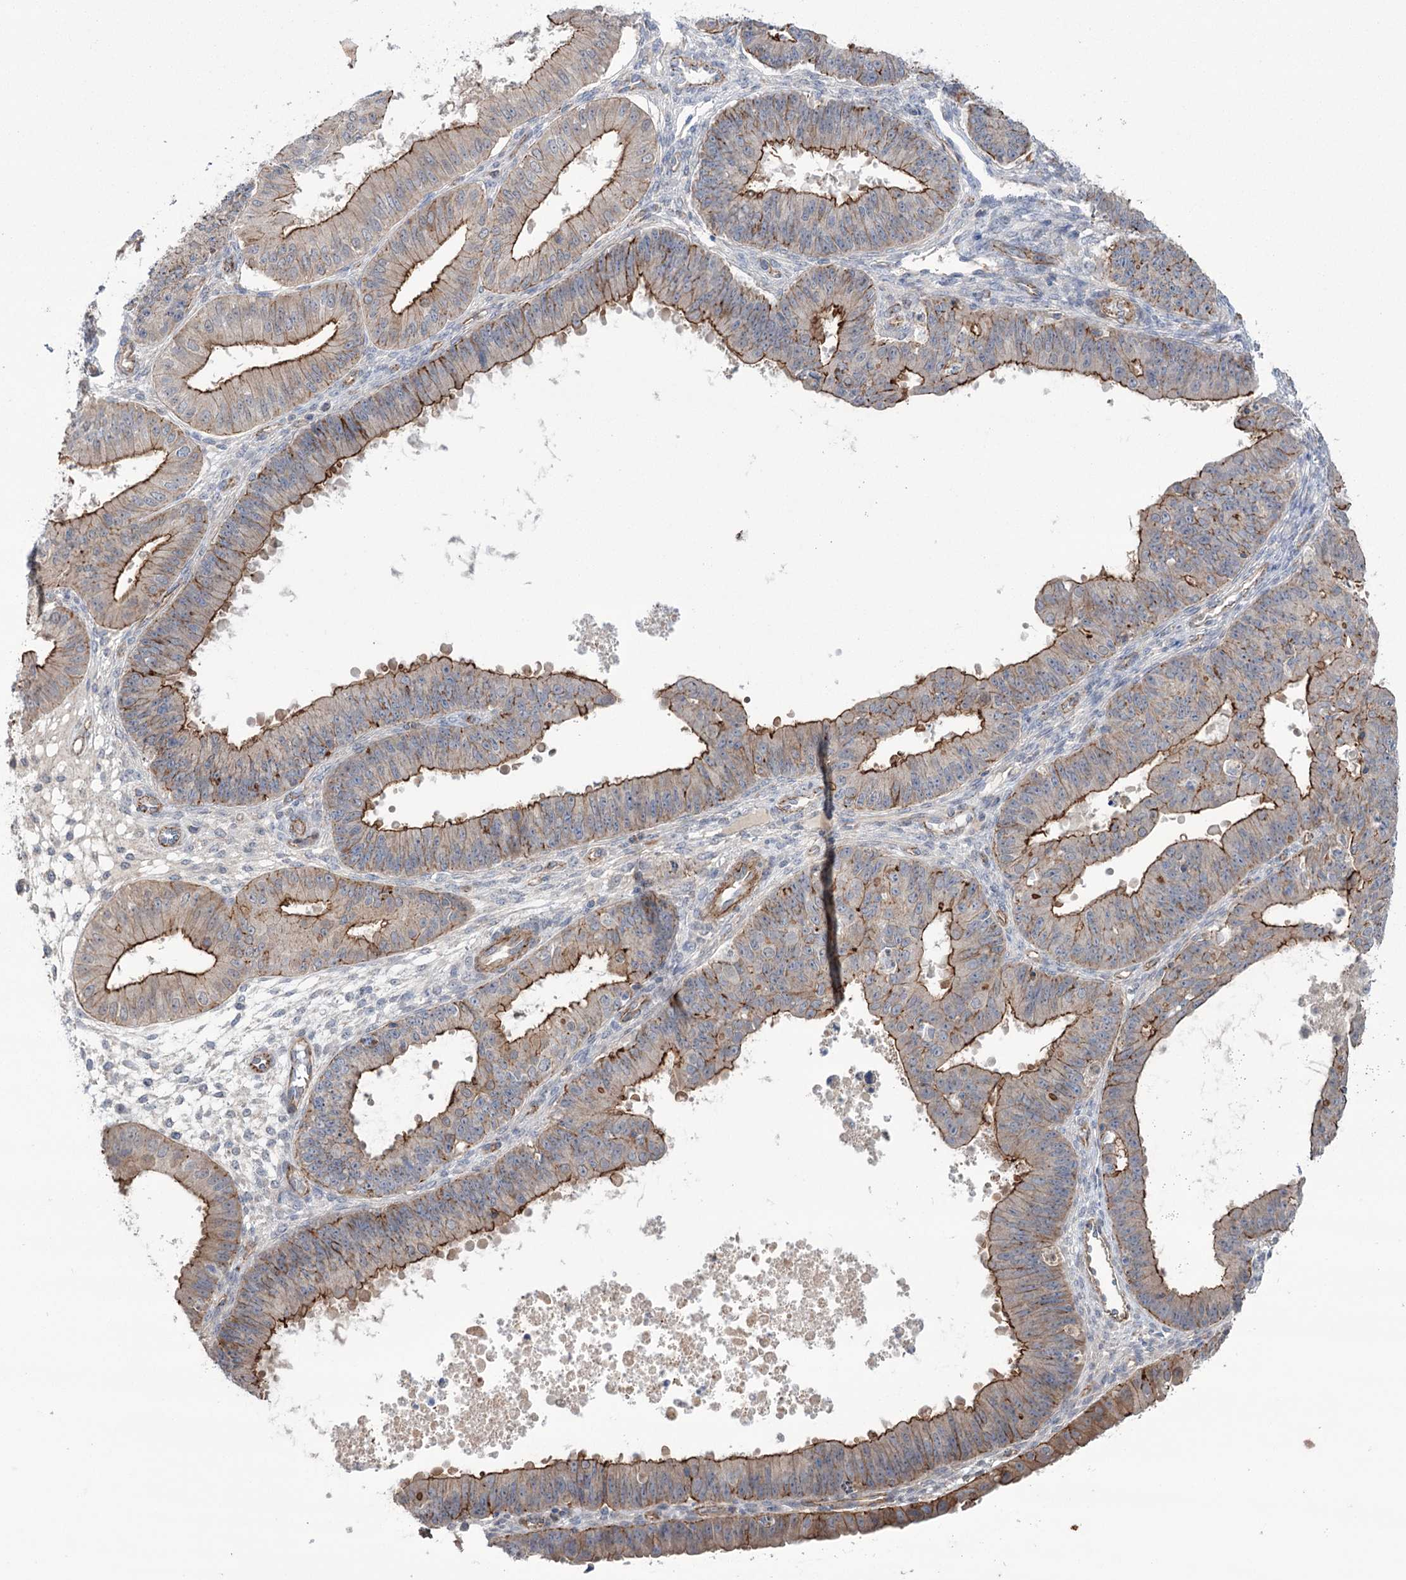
{"staining": {"intensity": "strong", "quantity": "25%-75%", "location": "cytoplasmic/membranous"}, "tissue": "ovarian cancer", "cell_type": "Tumor cells", "image_type": "cancer", "snomed": [{"axis": "morphology", "description": "Carcinoma, endometroid"}, {"axis": "topography", "description": "Appendix"}, {"axis": "topography", "description": "Ovary"}], "caption": "About 25%-75% of tumor cells in human ovarian cancer demonstrate strong cytoplasmic/membranous protein expression as visualized by brown immunohistochemical staining.", "gene": "TRIM71", "patient": {"sex": "female", "age": 42}}